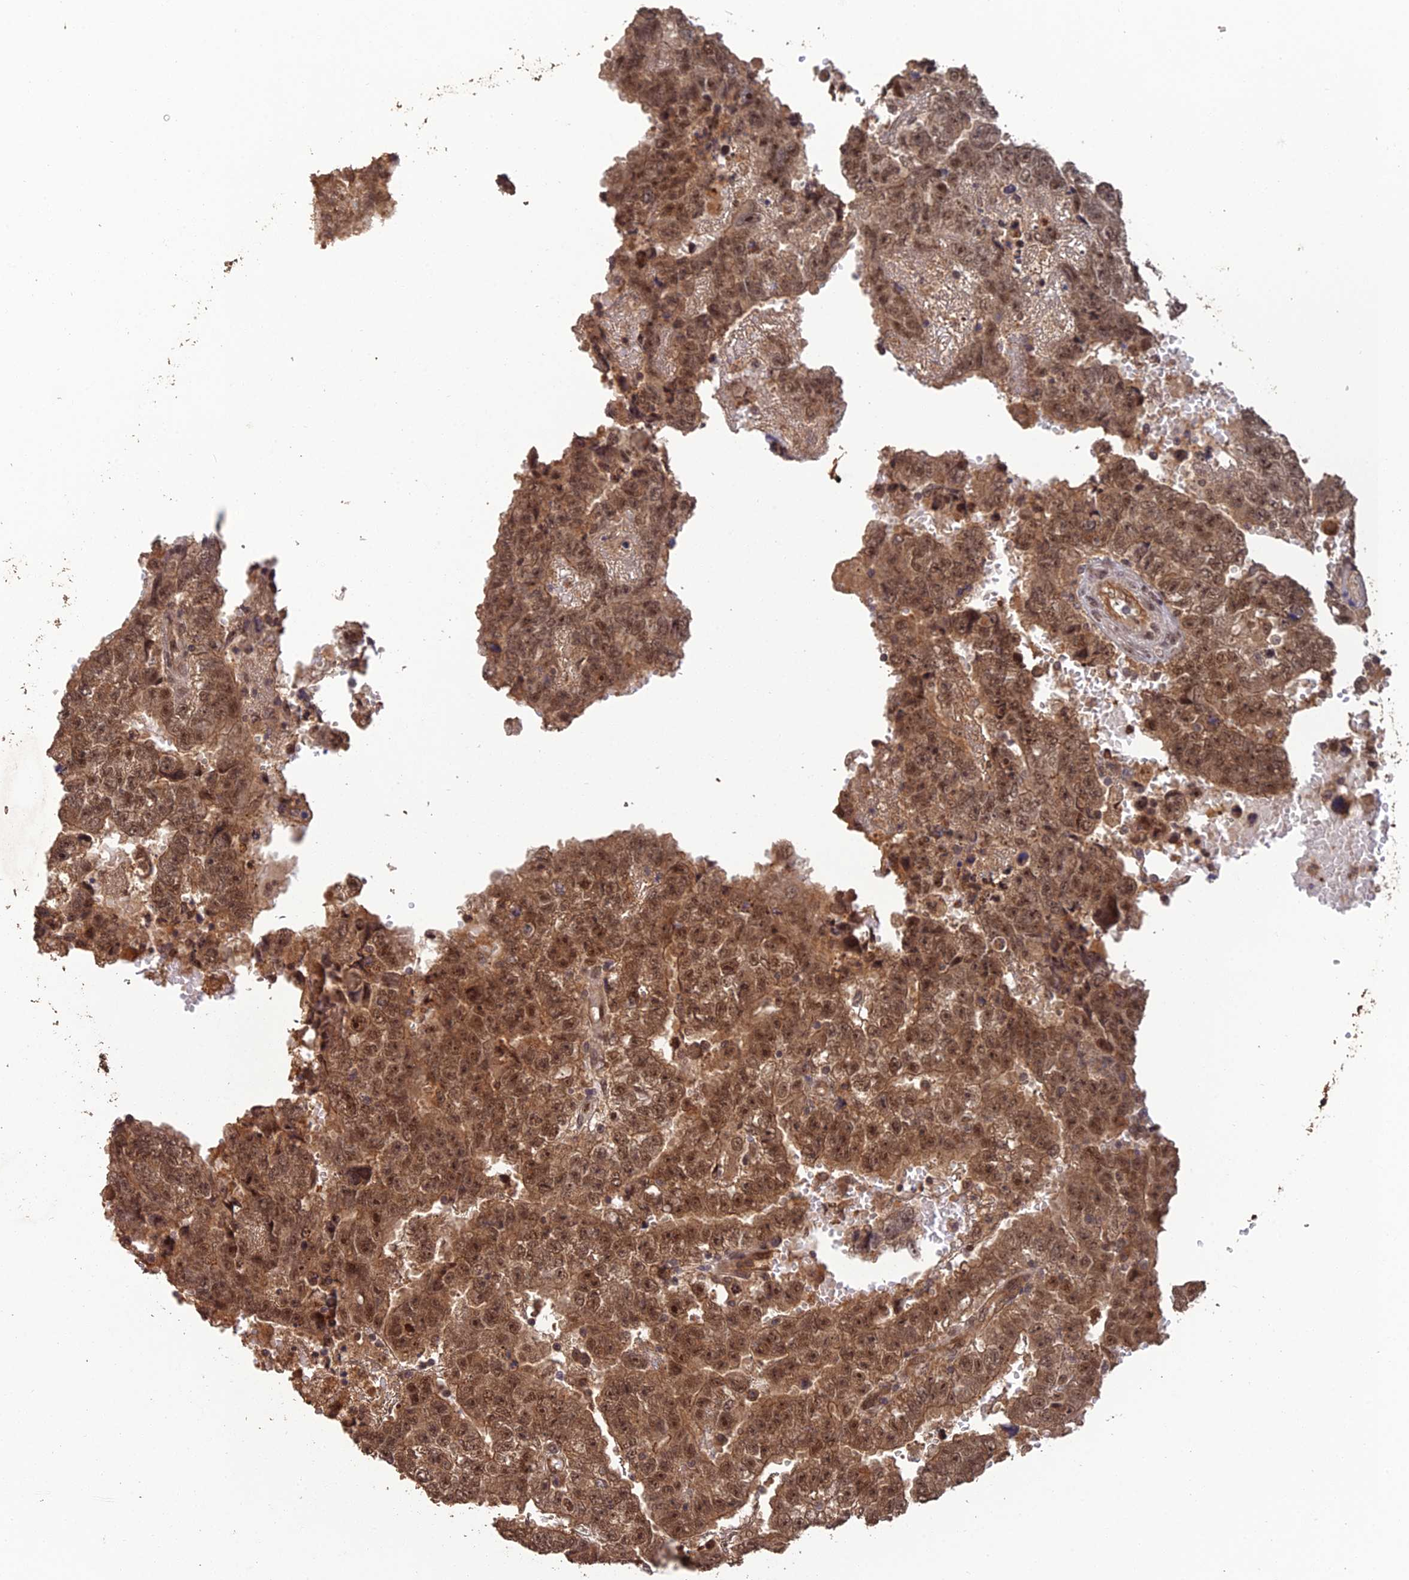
{"staining": {"intensity": "moderate", "quantity": ">75%", "location": "cytoplasmic/membranous,nuclear"}, "tissue": "testis cancer", "cell_type": "Tumor cells", "image_type": "cancer", "snomed": [{"axis": "morphology", "description": "Carcinoma, Embryonal, NOS"}, {"axis": "topography", "description": "Testis"}], "caption": "Human testis embryonal carcinoma stained for a protein (brown) reveals moderate cytoplasmic/membranous and nuclear positive positivity in about >75% of tumor cells.", "gene": "RALGAPA2", "patient": {"sex": "male", "age": 25}}